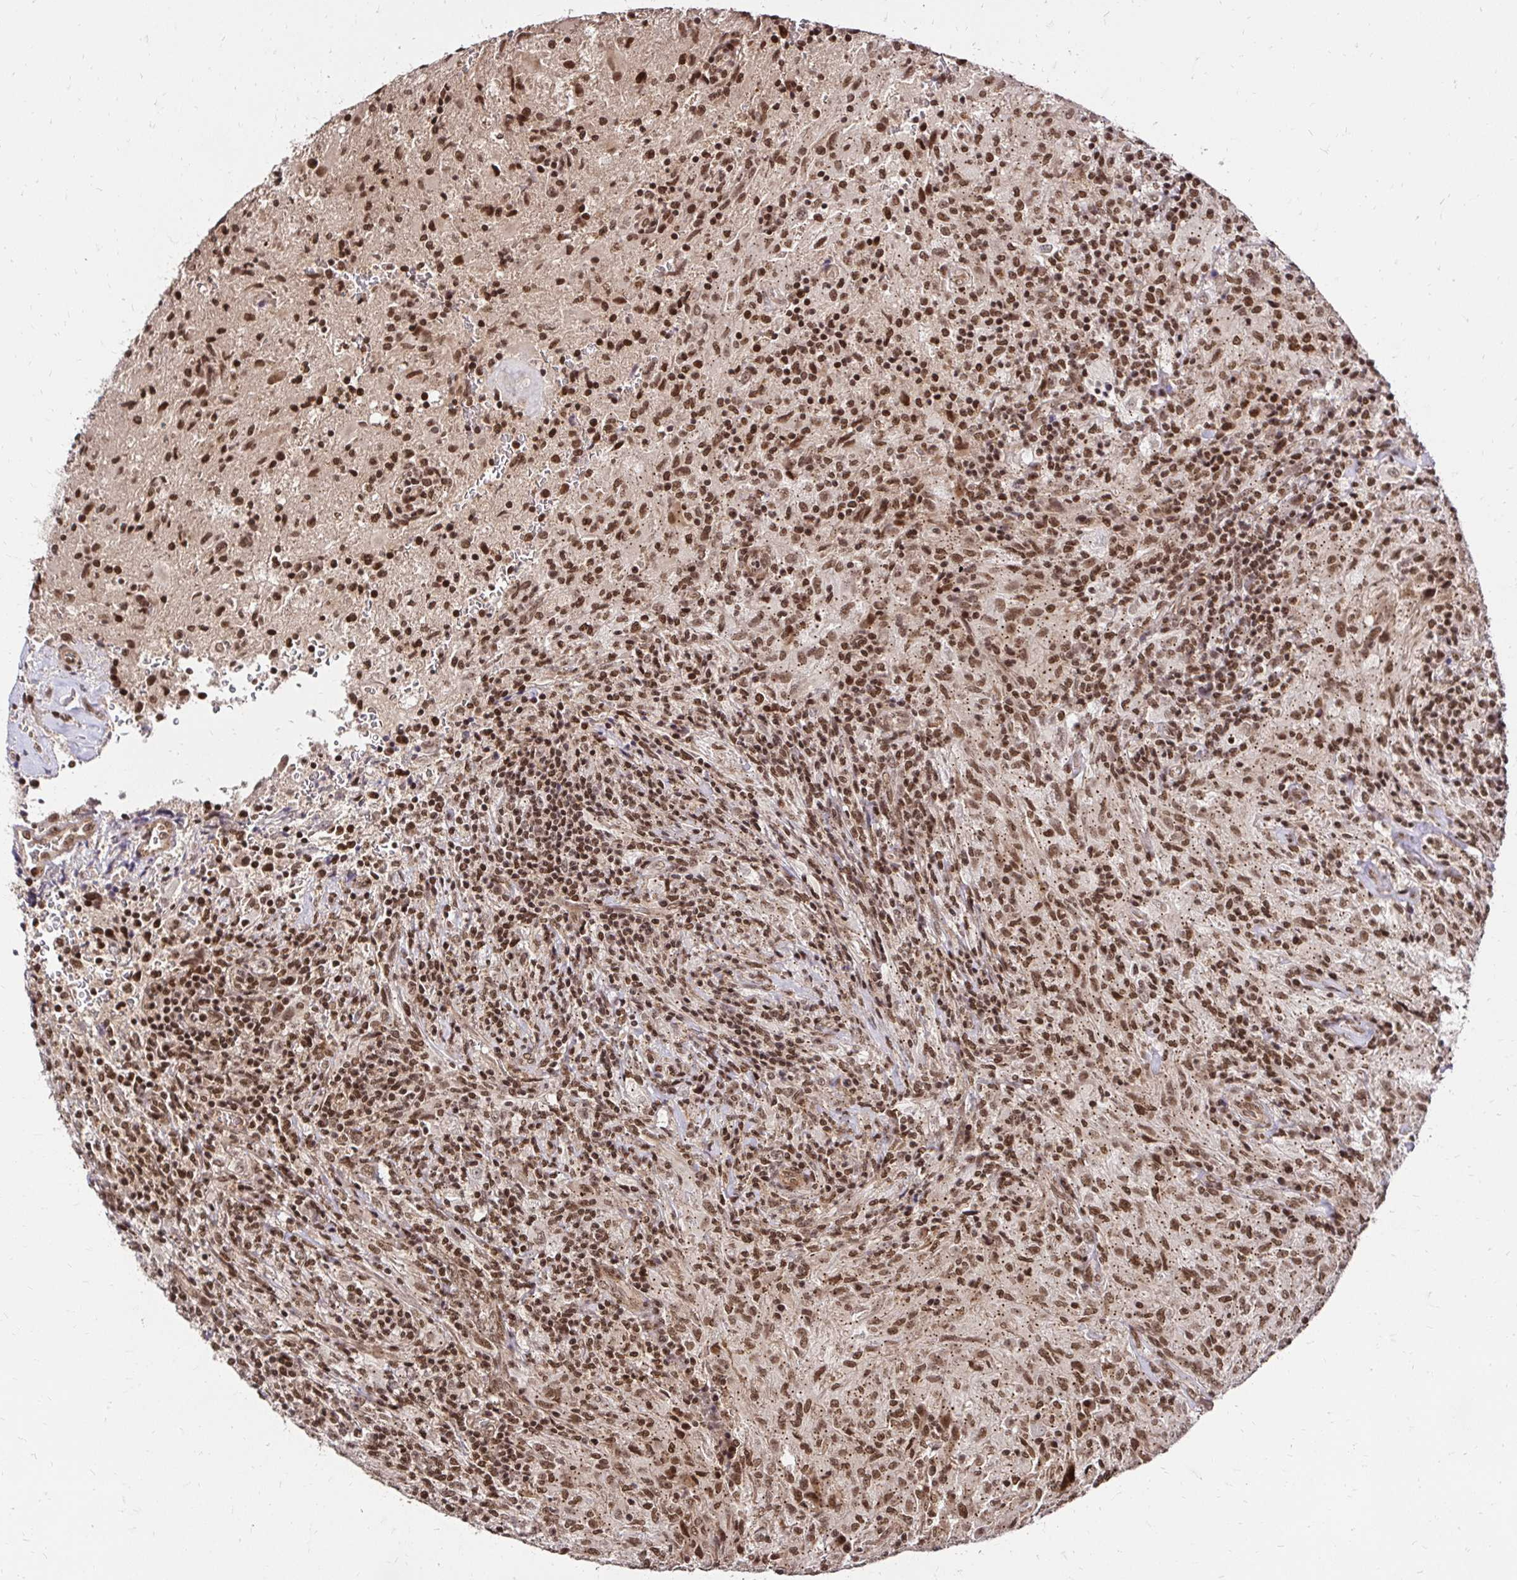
{"staining": {"intensity": "moderate", "quantity": ">75%", "location": "nuclear"}, "tissue": "glioma", "cell_type": "Tumor cells", "image_type": "cancer", "snomed": [{"axis": "morphology", "description": "Glioma, malignant, High grade"}, {"axis": "topography", "description": "Brain"}], "caption": "The immunohistochemical stain highlights moderate nuclear expression in tumor cells of malignant glioma (high-grade) tissue. (DAB IHC with brightfield microscopy, high magnification).", "gene": "GLYR1", "patient": {"sex": "male", "age": 68}}